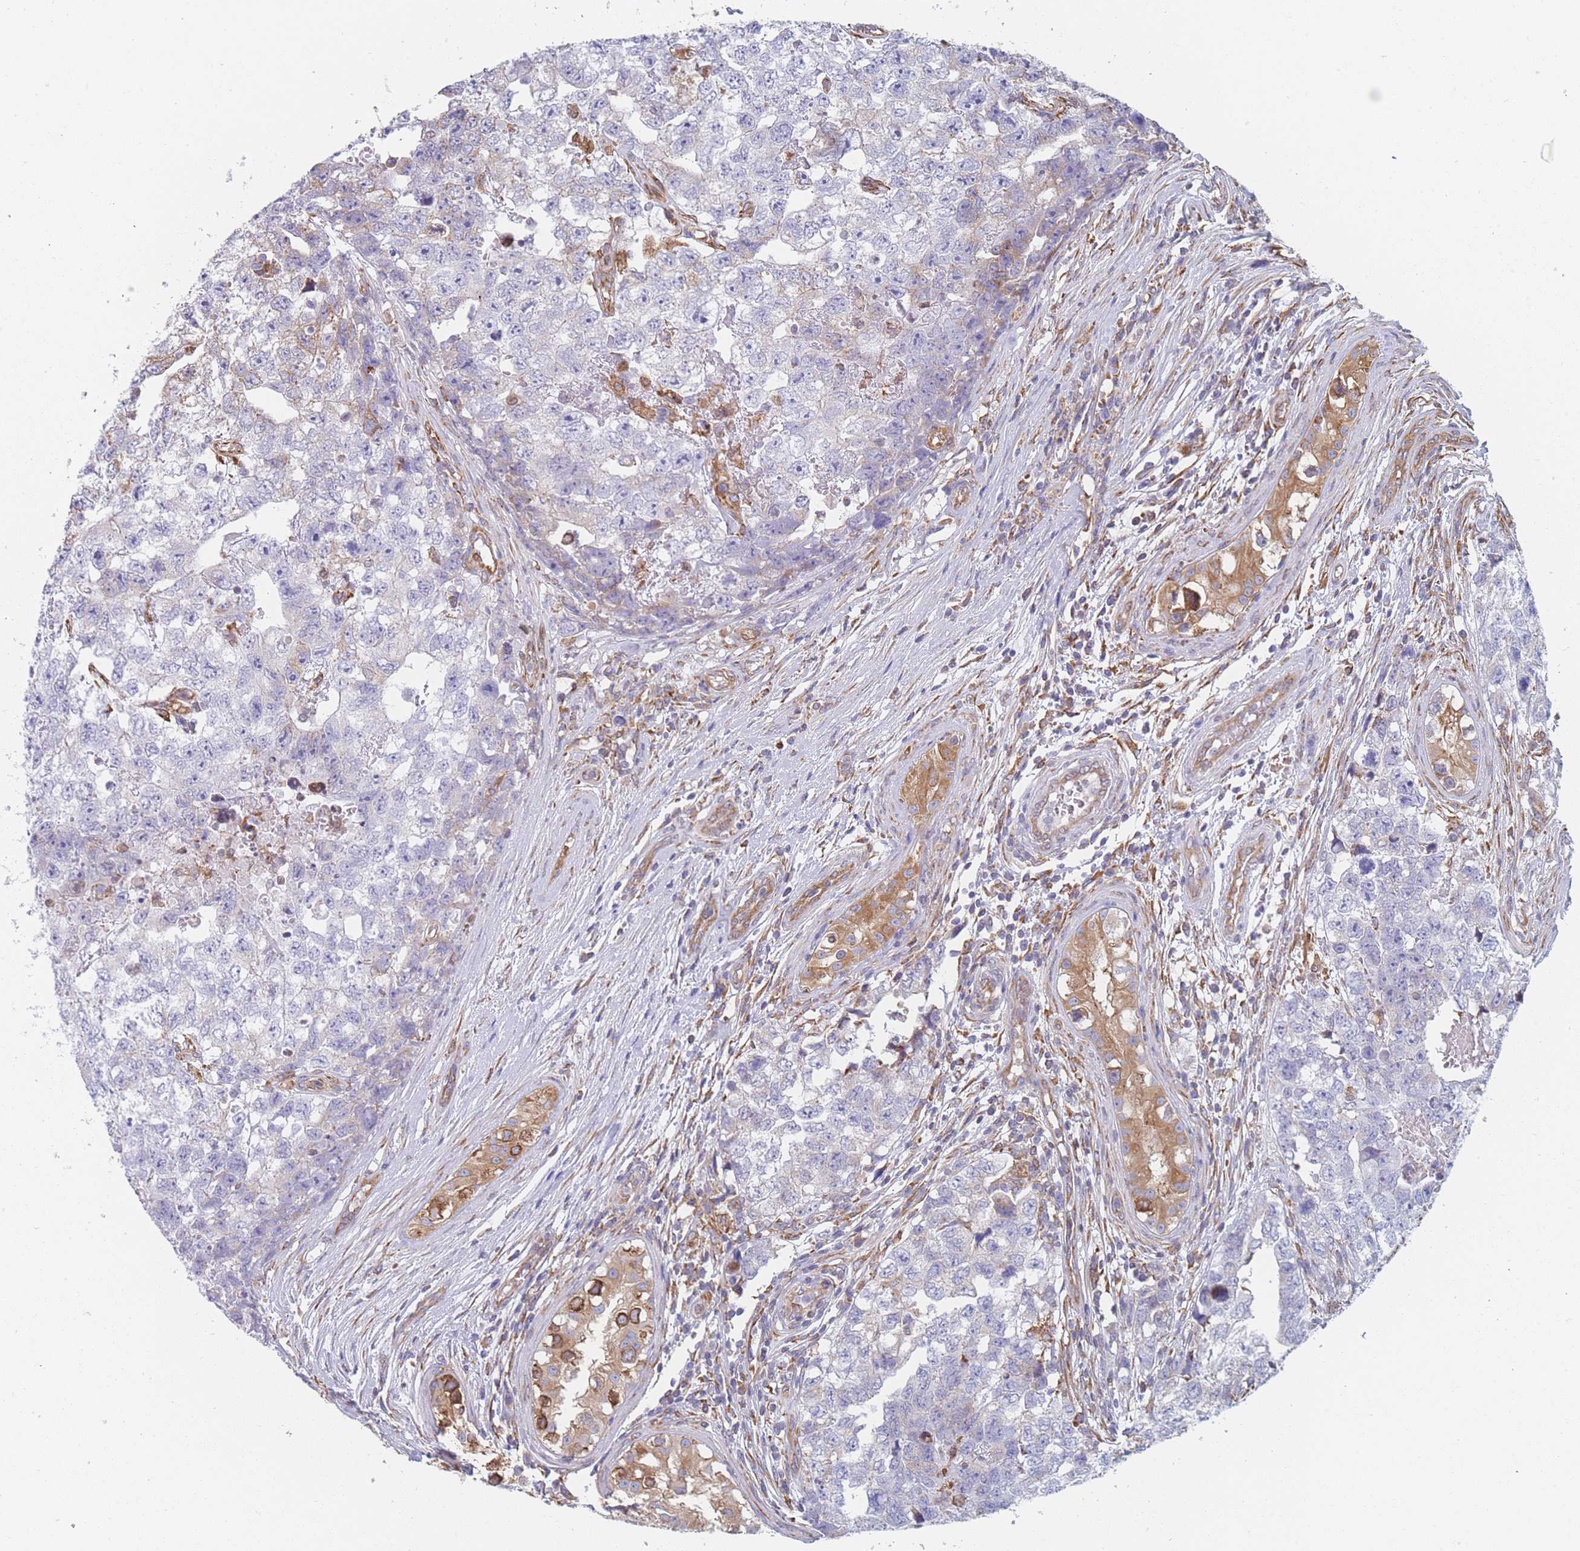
{"staining": {"intensity": "negative", "quantity": "none", "location": "none"}, "tissue": "testis cancer", "cell_type": "Tumor cells", "image_type": "cancer", "snomed": [{"axis": "morphology", "description": "Carcinoma, Embryonal, NOS"}, {"axis": "topography", "description": "Testis"}], "caption": "Protein analysis of testis embryonal carcinoma demonstrates no significant positivity in tumor cells.", "gene": "OR7C2", "patient": {"sex": "male", "age": 22}}